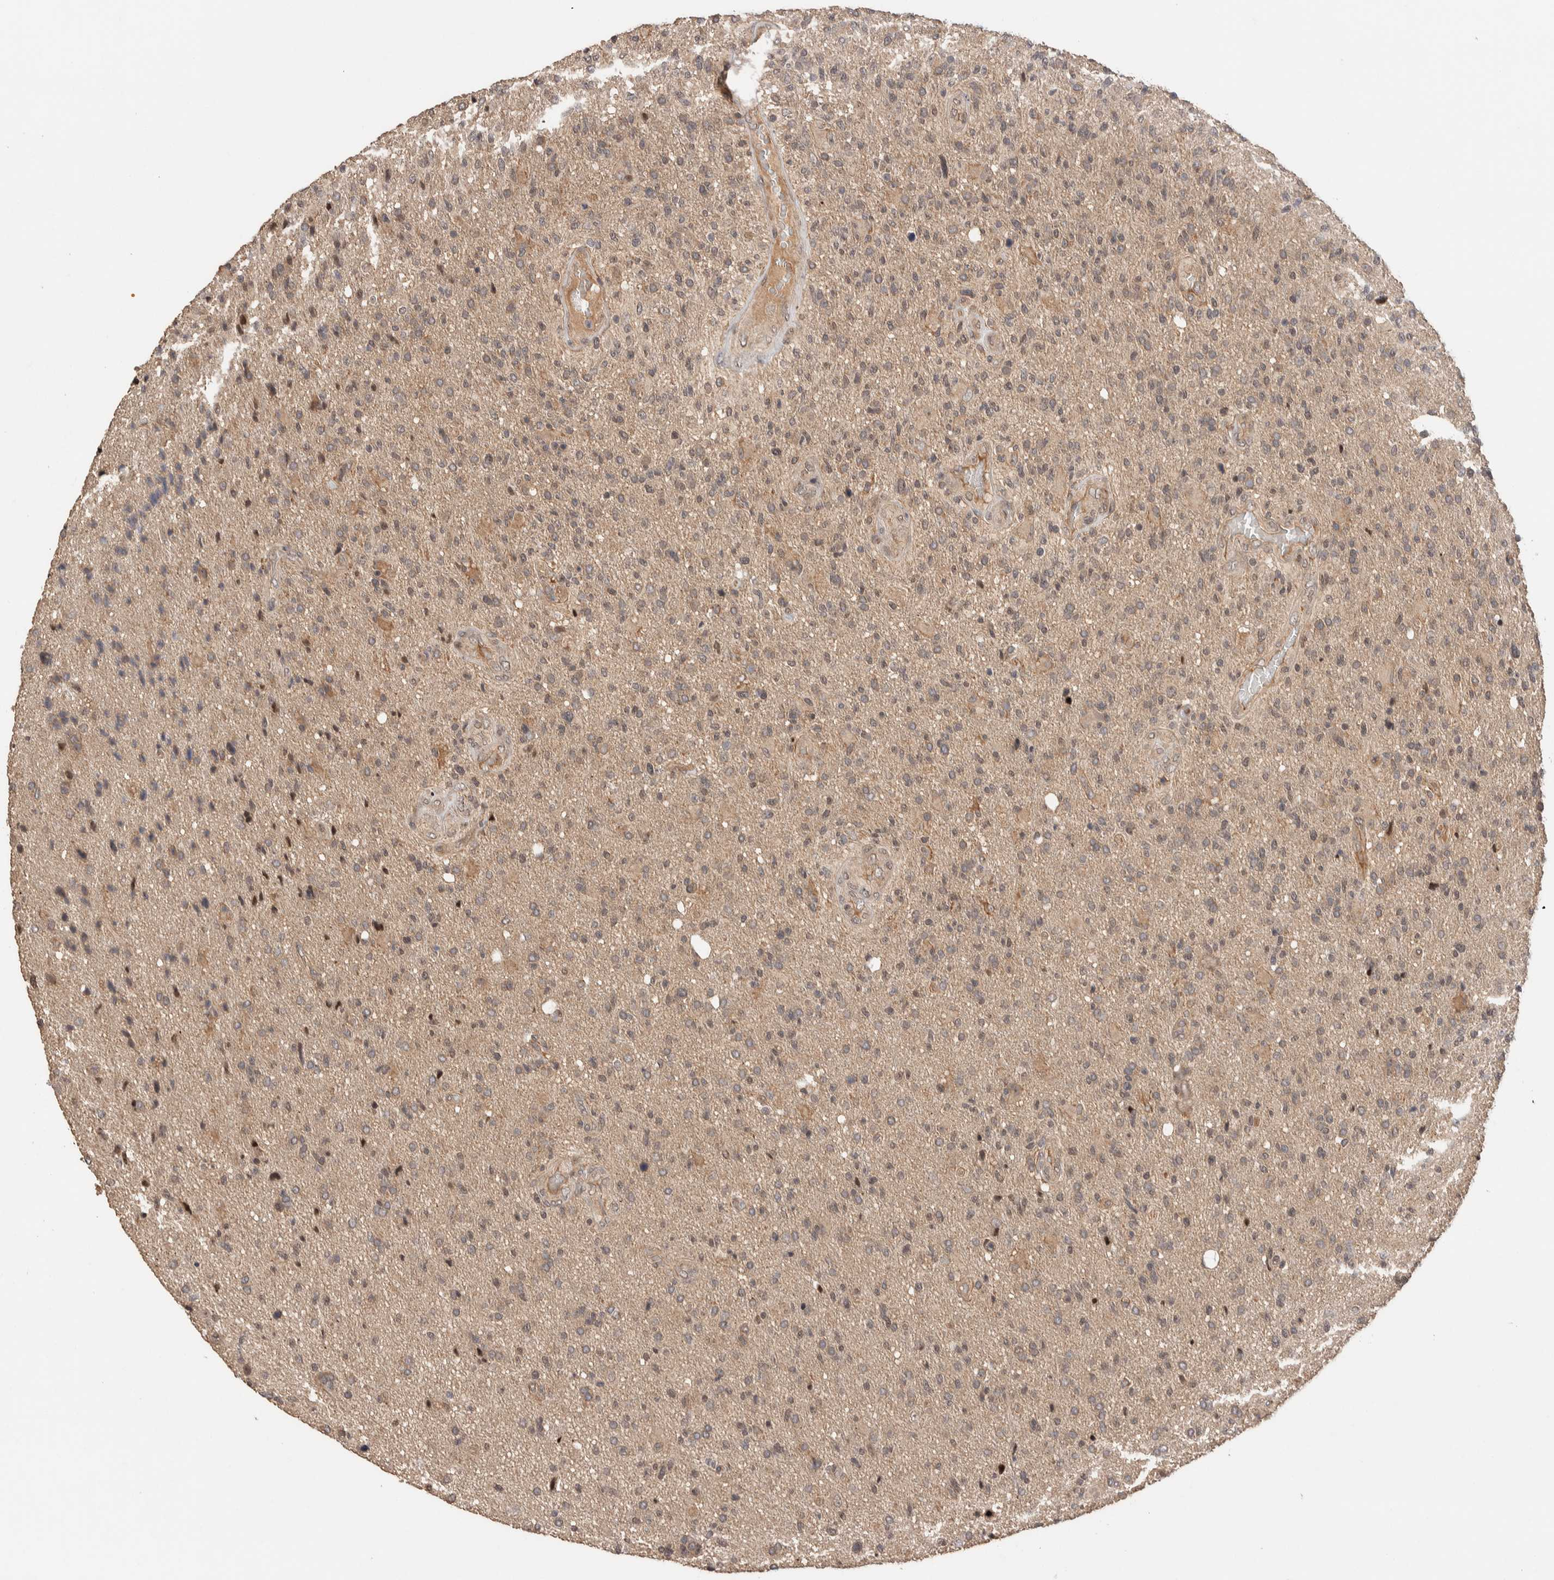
{"staining": {"intensity": "weak", "quantity": "25%-75%", "location": "cytoplasmic/membranous"}, "tissue": "glioma", "cell_type": "Tumor cells", "image_type": "cancer", "snomed": [{"axis": "morphology", "description": "Glioma, malignant, High grade"}, {"axis": "topography", "description": "Brain"}], "caption": "IHC (DAB (3,3'-diaminobenzidine)) staining of glioma reveals weak cytoplasmic/membranous protein positivity in about 25%-75% of tumor cells. The staining was performed using DAB (3,3'-diaminobenzidine) to visualize the protein expression in brown, while the nuclei were stained in blue with hematoxylin (Magnification: 20x).", "gene": "PRDM15", "patient": {"sex": "male", "age": 72}}